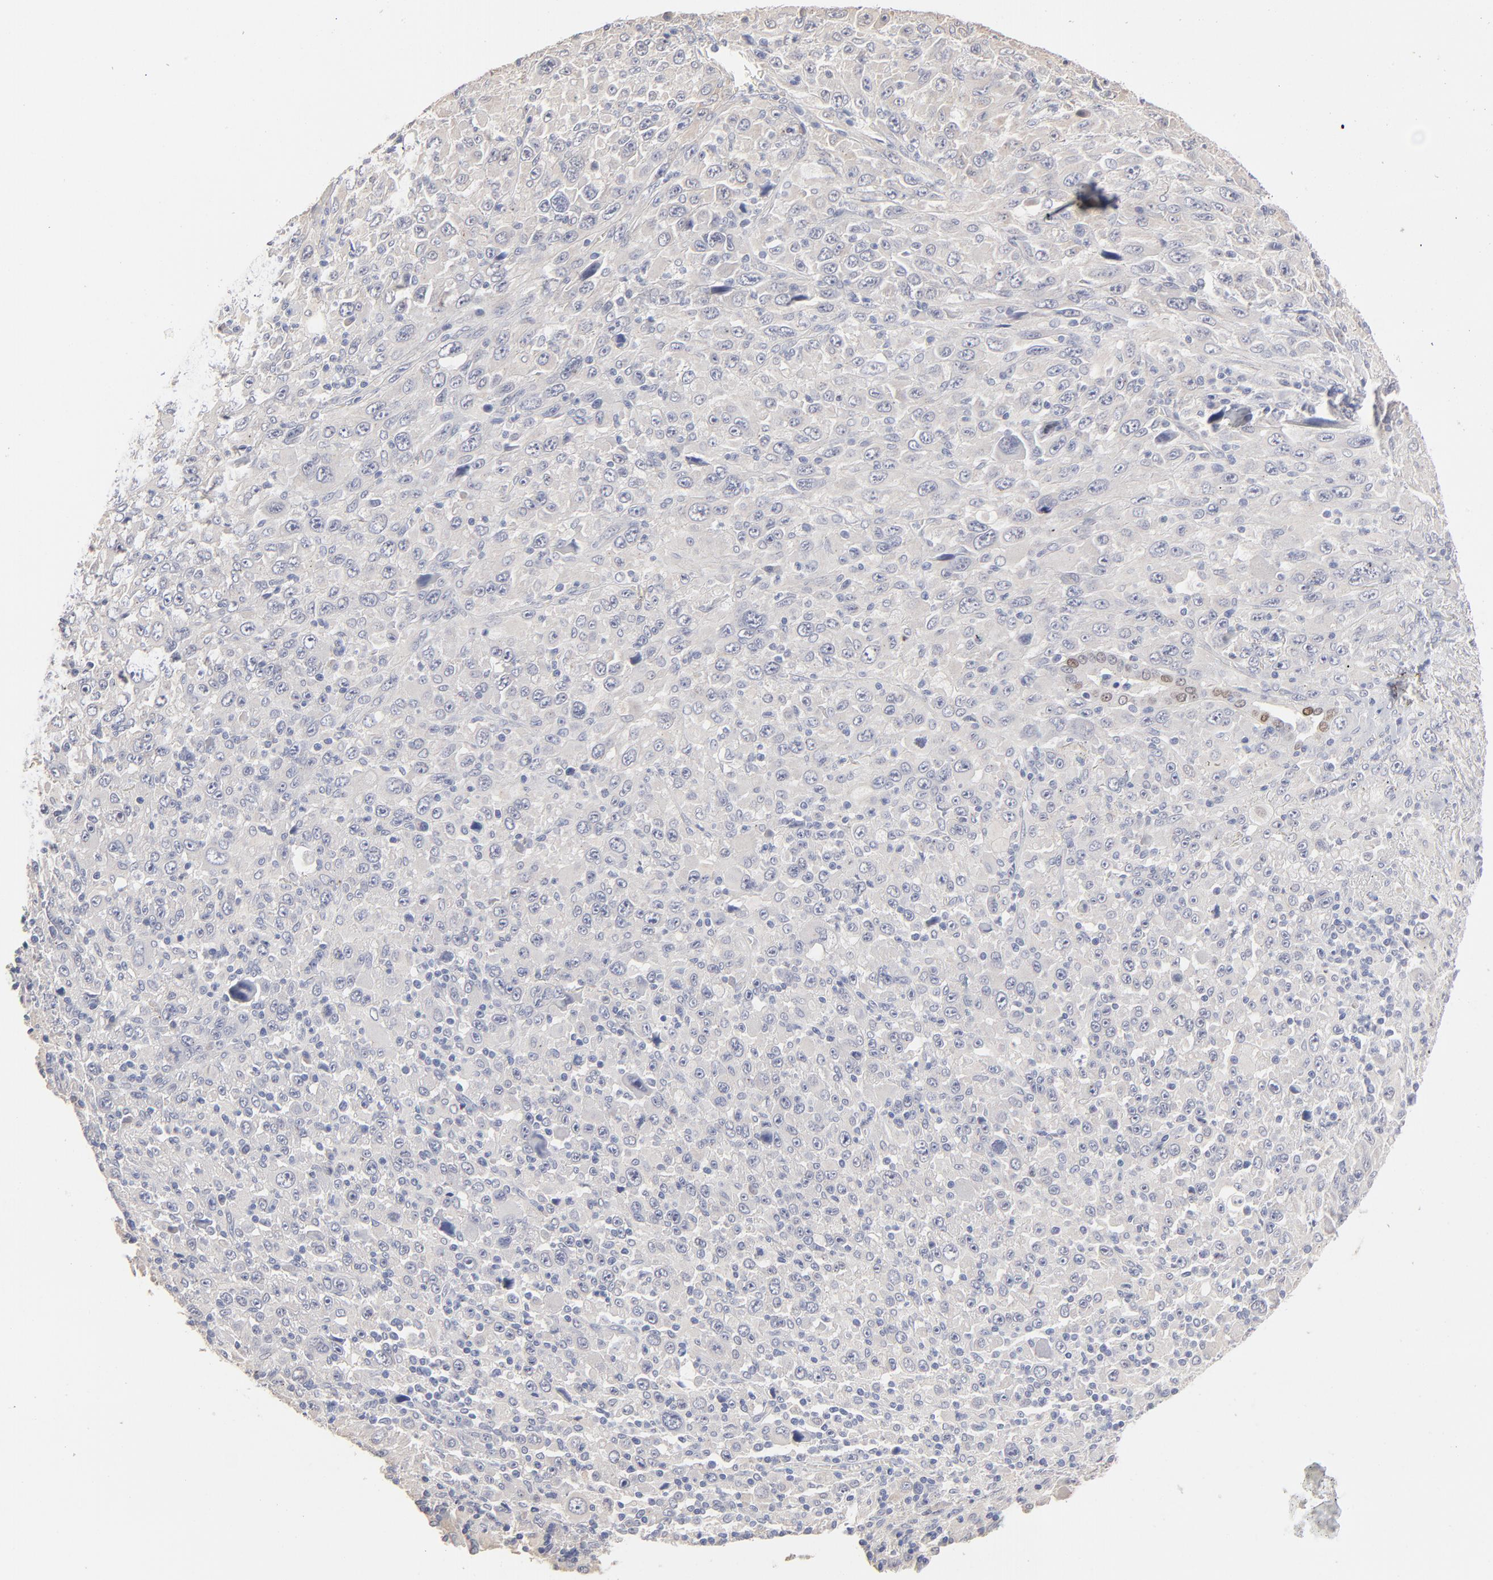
{"staining": {"intensity": "weak", "quantity": "<25%", "location": "cytoplasmic/membranous"}, "tissue": "melanoma", "cell_type": "Tumor cells", "image_type": "cancer", "snomed": [{"axis": "morphology", "description": "Malignant melanoma, Metastatic site"}, {"axis": "topography", "description": "Skin"}], "caption": "High power microscopy histopathology image of an immunohistochemistry (IHC) image of malignant melanoma (metastatic site), revealing no significant staining in tumor cells.", "gene": "DNAL4", "patient": {"sex": "female", "age": 56}}